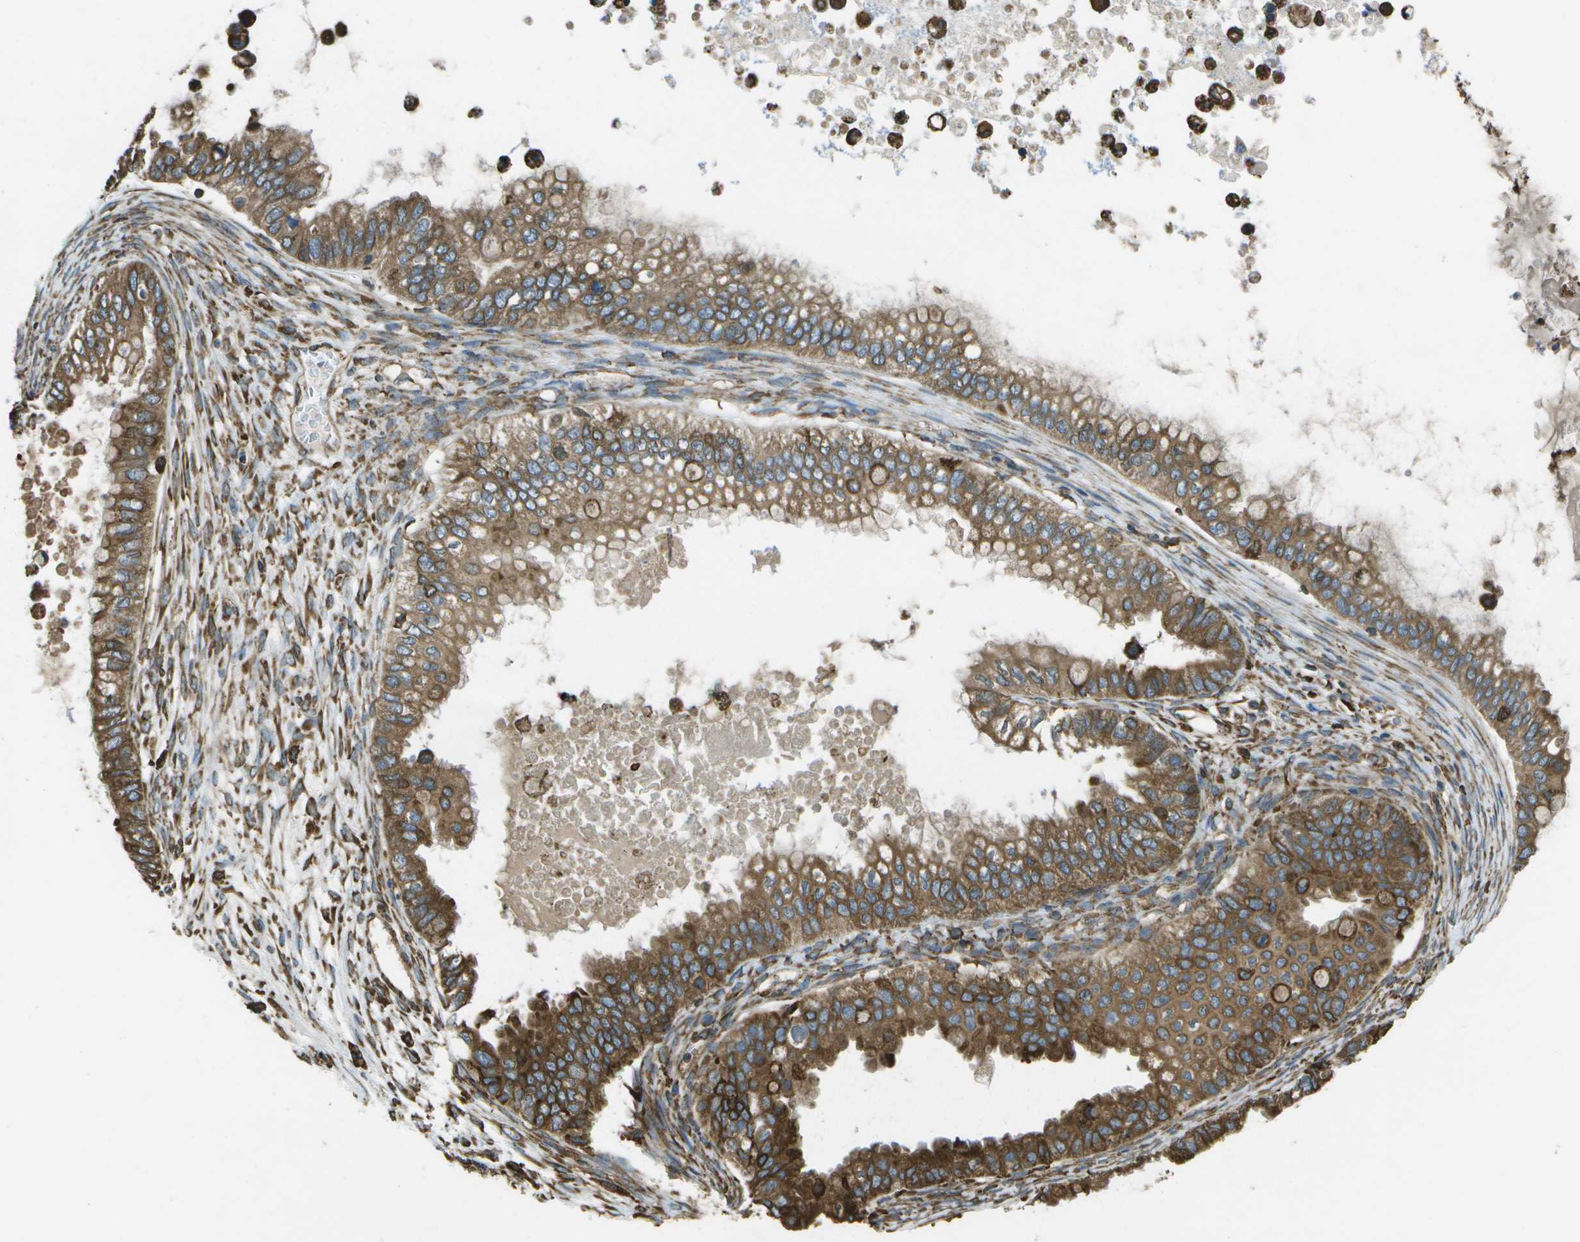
{"staining": {"intensity": "strong", "quantity": ">75%", "location": "cytoplasmic/membranous"}, "tissue": "ovarian cancer", "cell_type": "Tumor cells", "image_type": "cancer", "snomed": [{"axis": "morphology", "description": "Cystadenocarcinoma, mucinous, NOS"}, {"axis": "topography", "description": "Ovary"}], "caption": "Protein expression analysis of ovarian cancer (mucinous cystadenocarcinoma) exhibits strong cytoplasmic/membranous expression in about >75% of tumor cells.", "gene": "PDIA4", "patient": {"sex": "female", "age": 80}}